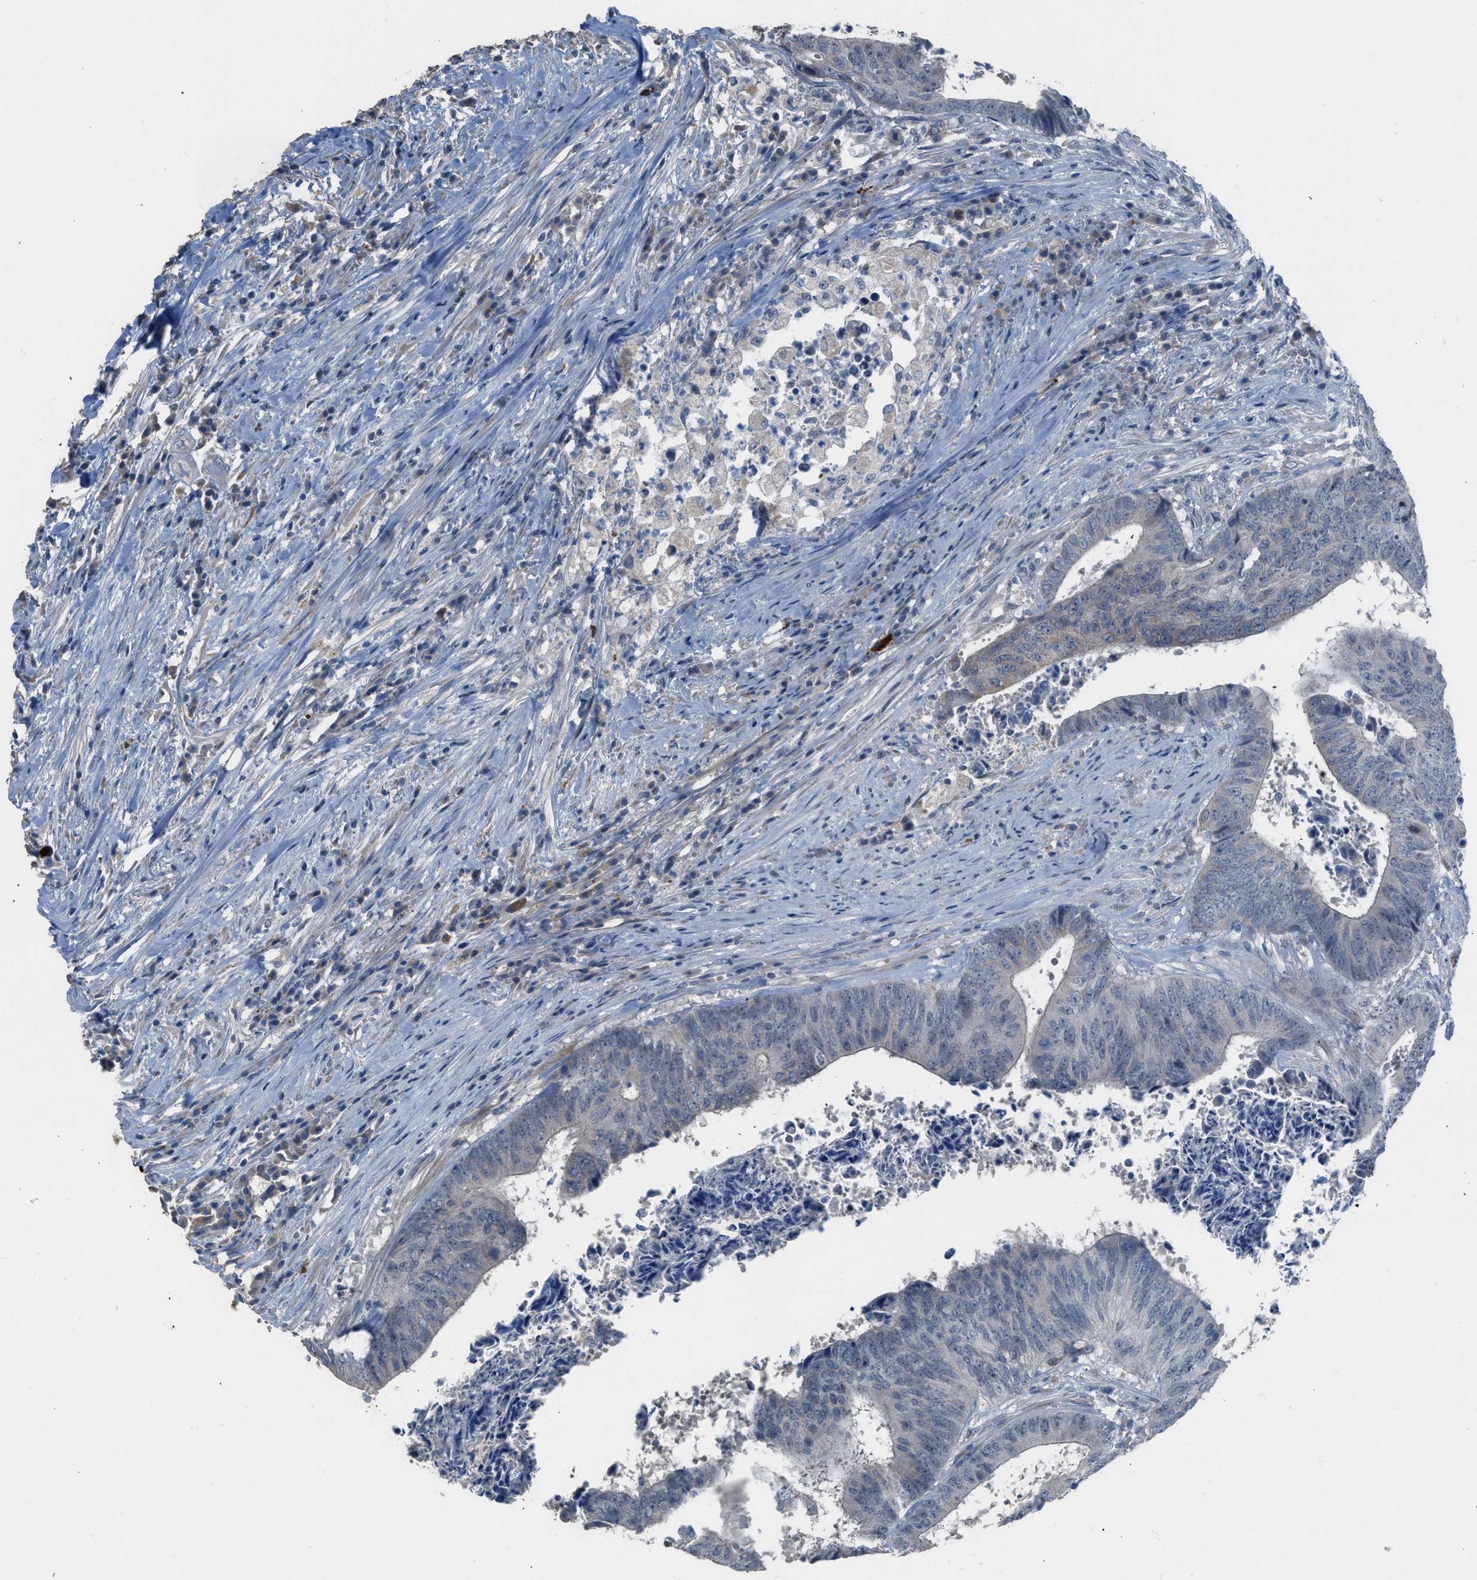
{"staining": {"intensity": "negative", "quantity": "none", "location": "none"}, "tissue": "colorectal cancer", "cell_type": "Tumor cells", "image_type": "cancer", "snomed": [{"axis": "morphology", "description": "Adenocarcinoma, NOS"}, {"axis": "topography", "description": "Rectum"}], "caption": "Colorectal cancer (adenocarcinoma) was stained to show a protein in brown. There is no significant expression in tumor cells.", "gene": "TIMD4", "patient": {"sex": "male", "age": 72}}